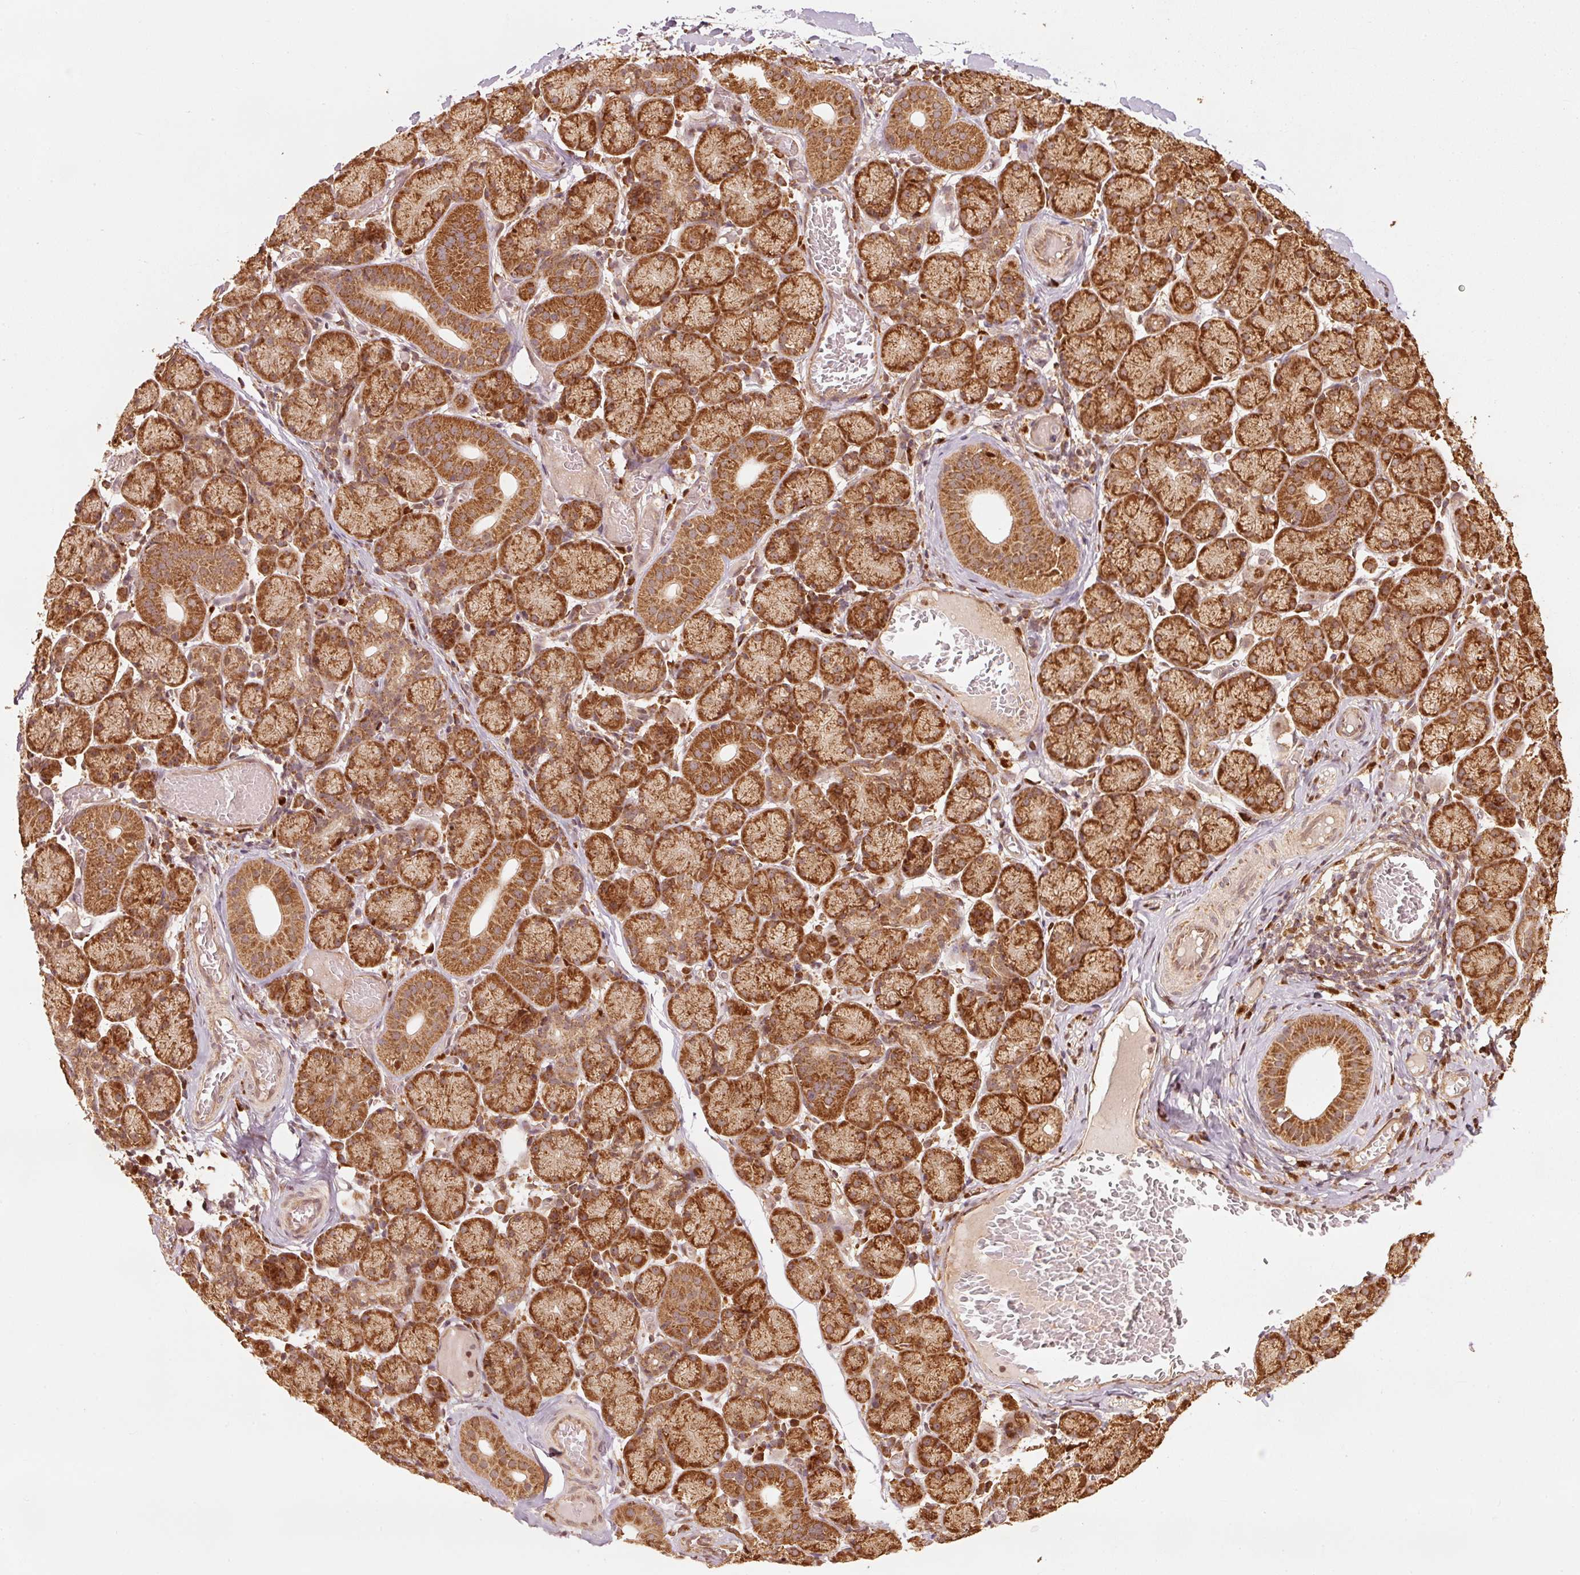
{"staining": {"intensity": "strong", "quantity": ">75%", "location": "cytoplasmic/membranous"}, "tissue": "salivary gland", "cell_type": "Glandular cells", "image_type": "normal", "snomed": [{"axis": "morphology", "description": "Normal tissue, NOS"}, {"axis": "topography", "description": "Salivary gland"}], "caption": "A high-resolution micrograph shows IHC staining of unremarkable salivary gland, which demonstrates strong cytoplasmic/membranous staining in approximately >75% of glandular cells. The staining was performed using DAB to visualize the protein expression in brown, while the nuclei were stained in blue with hematoxylin (Magnification: 20x).", "gene": "MRPL16", "patient": {"sex": "female", "age": 24}}